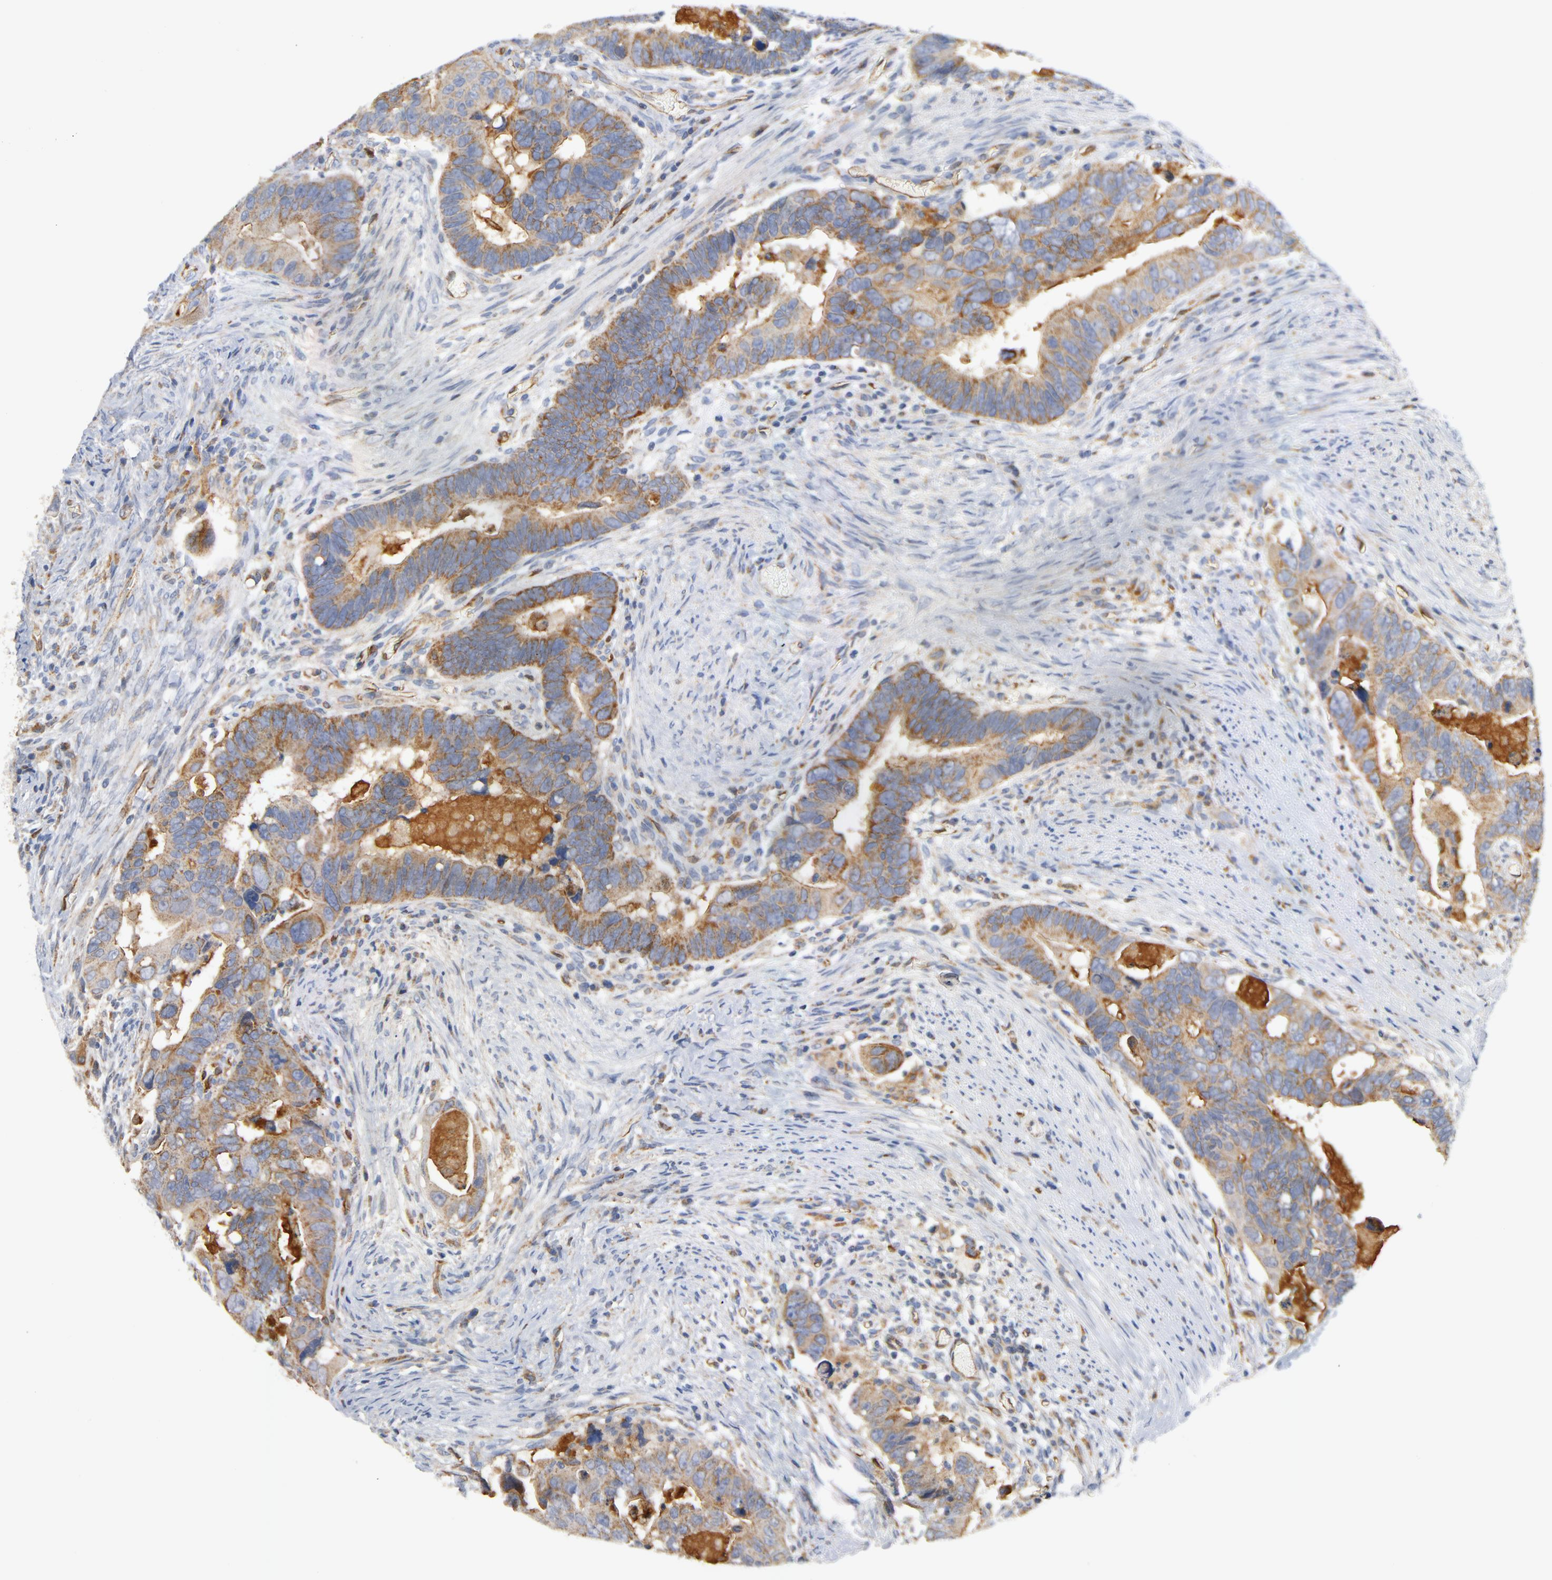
{"staining": {"intensity": "moderate", "quantity": ">75%", "location": "cytoplasmic/membranous"}, "tissue": "colorectal cancer", "cell_type": "Tumor cells", "image_type": "cancer", "snomed": [{"axis": "morphology", "description": "Adenocarcinoma, NOS"}, {"axis": "topography", "description": "Rectum"}], "caption": "Human colorectal cancer (adenocarcinoma) stained with a protein marker reveals moderate staining in tumor cells.", "gene": "RAPGEF4", "patient": {"sex": "male", "age": 53}}